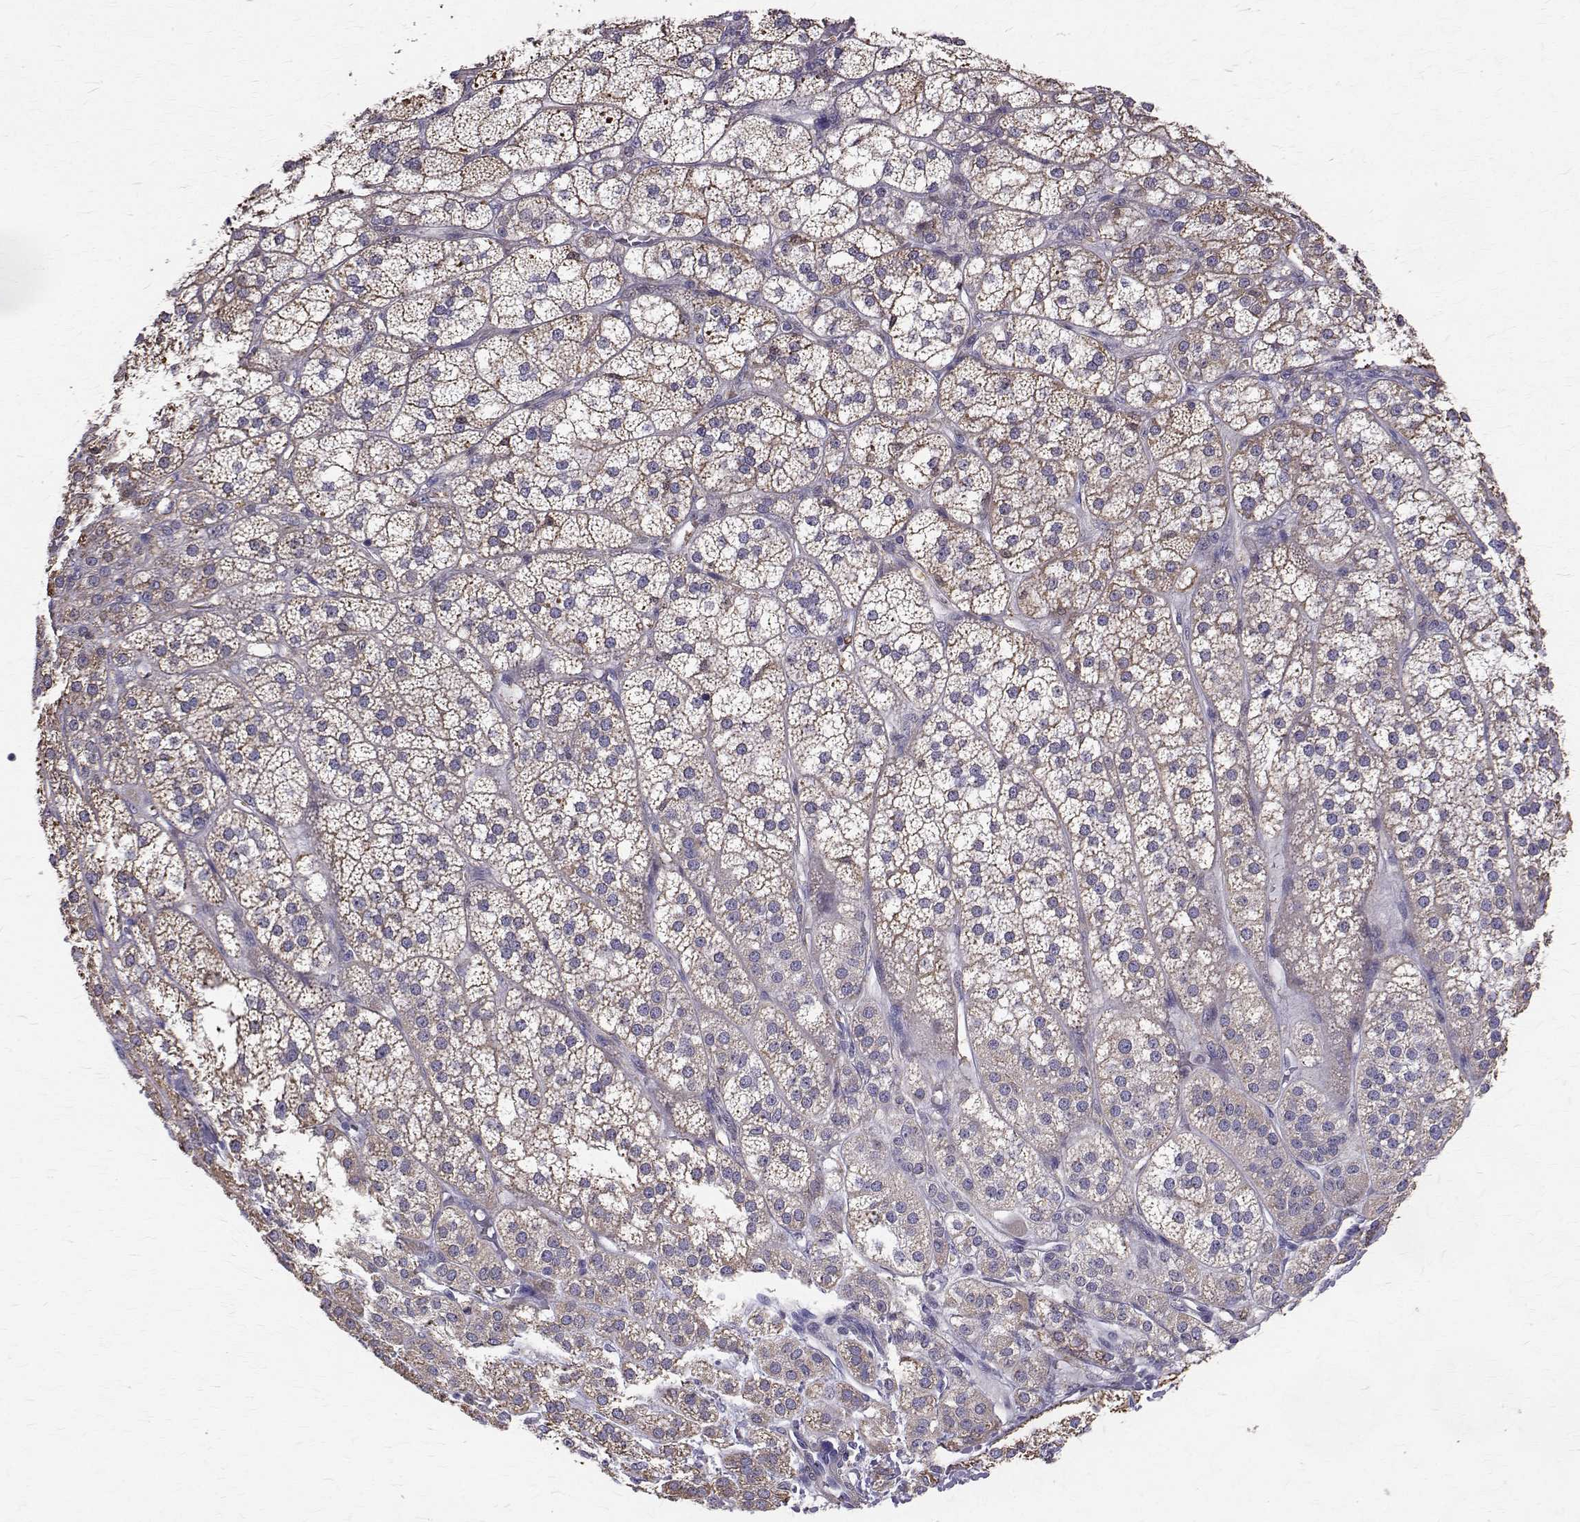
{"staining": {"intensity": "moderate", "quantity": "<25%", "location": "cytoplasmic/membranous"}, "tissue": "adrenal gland", "cell_type": "Glandular cells", "image_type": "normal", "snomed": [{"axis": "morphology", "description": "Normal tissue, NOS"}, {"axis": "topography", "description": "Adrenal gland"}], "caption": "Glandular cells demonstrate low levels of moderate cytoplasmic/membranous expression in about <25% of cells in benign adrenal gland. Ihc stains the protein in brown and the nuclei are stained blue.", "gene": "CCDC89", "patient": {"sex": "female", "age": 60}}